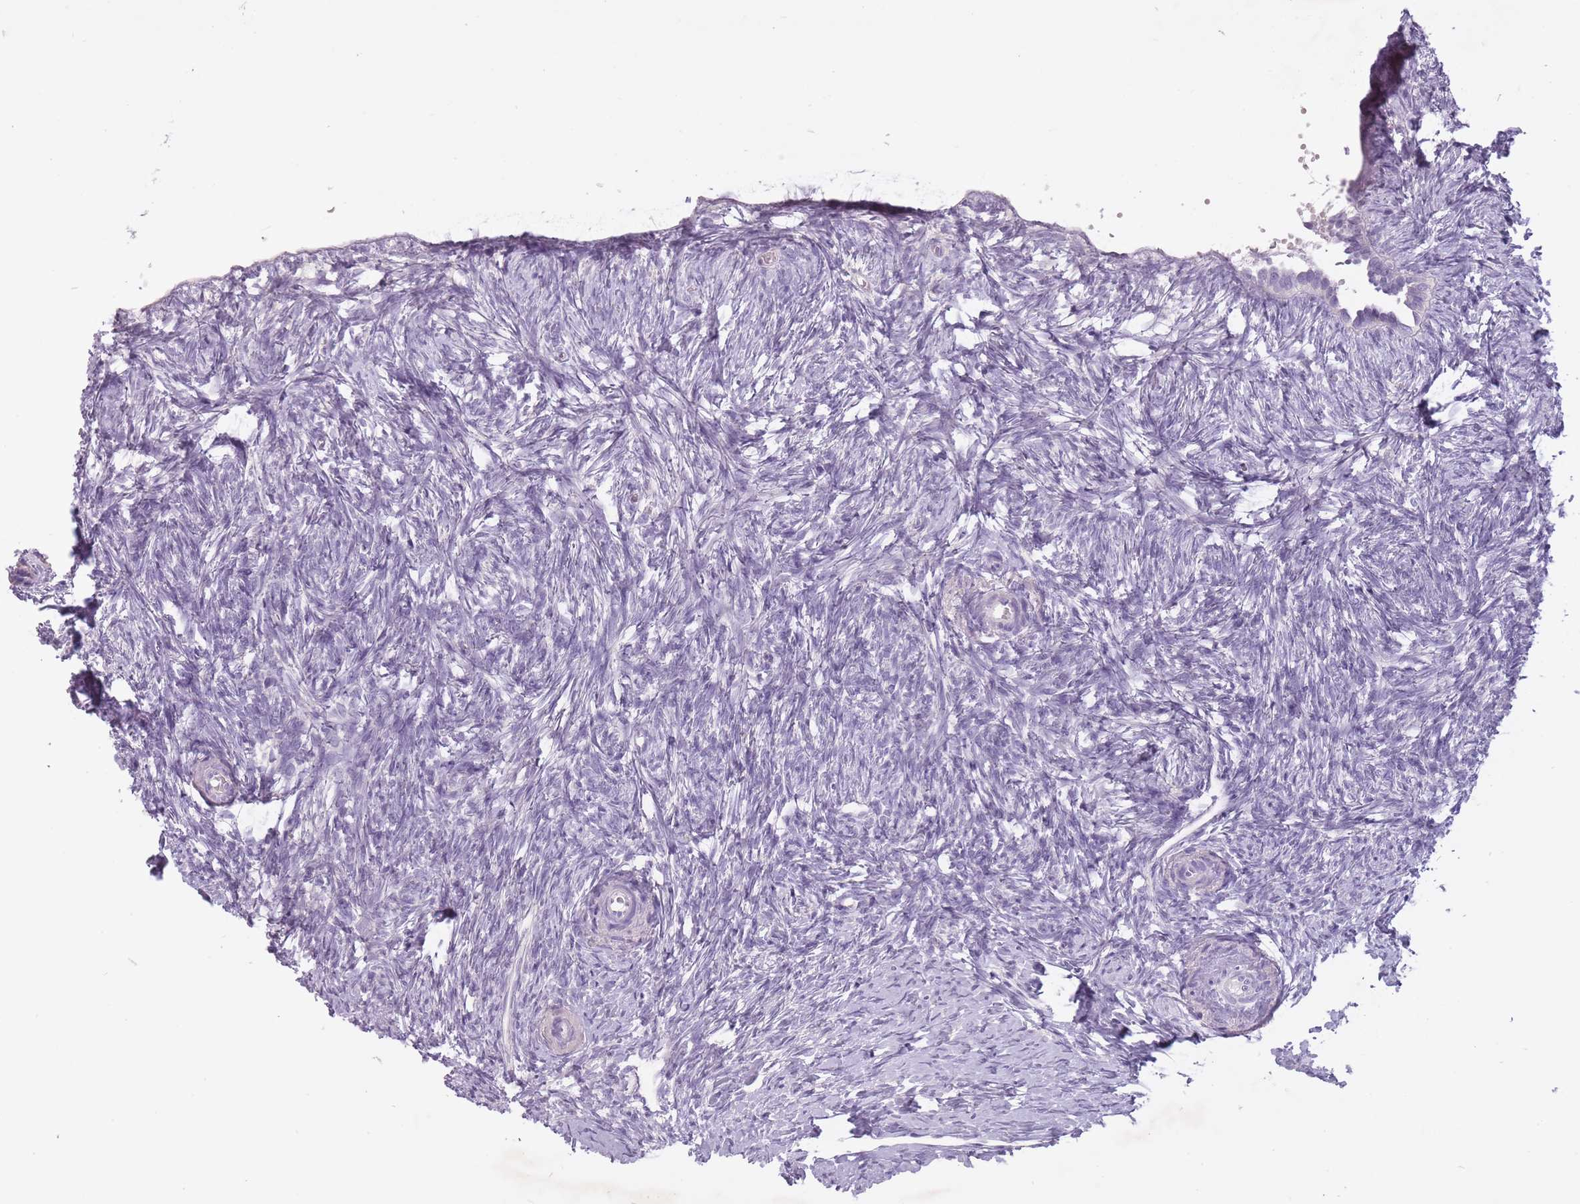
{"staining": {"intensity": "negative", "quantity": "none", "location": "none"}, "tissue": "ovary", "cell_type": "Ovarian stroma cells", "image_type": "normal", "snomed": [{"axis": "morphology", "description": "Normal tissue, NOS"}, {"axis": "topography", "description": "Ovary"}], "caption": "Protein analysis of unremarkable ovary exhibits no significant staining in ovarian stroma cells.", "gene": "FAM43B", "patient": {"sex": "female", "age": 51}}